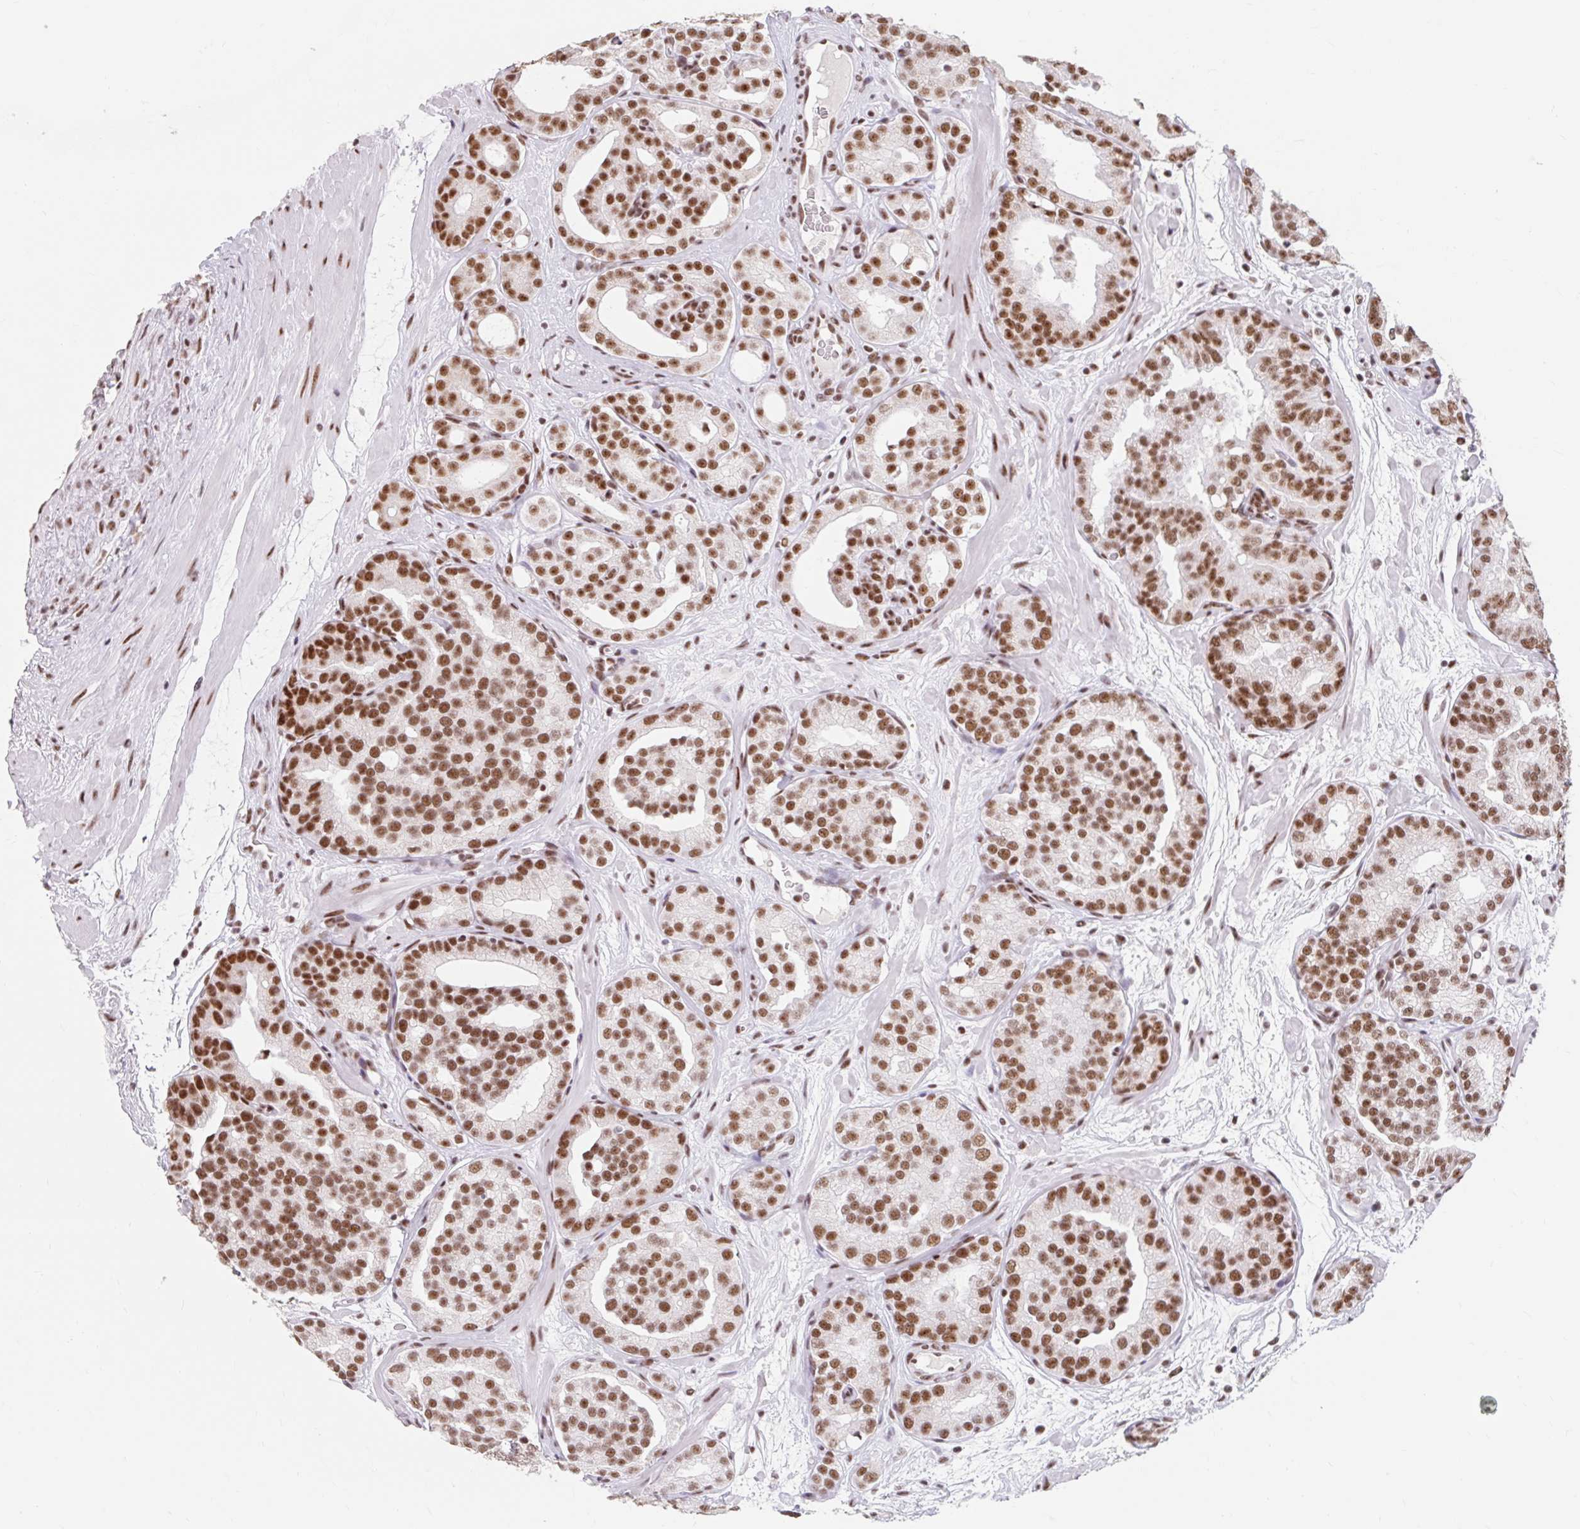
{"staining": {"intensity": "moderate", "quantity": ">75%", "location": "nuclear"}, "tissue": "prostate cancer", "cell_type": "Tumor cells", "image_type": "cancer", "snomed": [{"axis": "morphology", "description": "Adenocarcinoma, High grade"}, {"axis": "topography", "description": "Prostate"}], "caption": "Adenocarcinoma (high-grade) (prostate) stained with a protein marker shows moderate staining in tumor cells.", "gene": "SRSF10", "patient": {"sex": "male", "age": 66}}